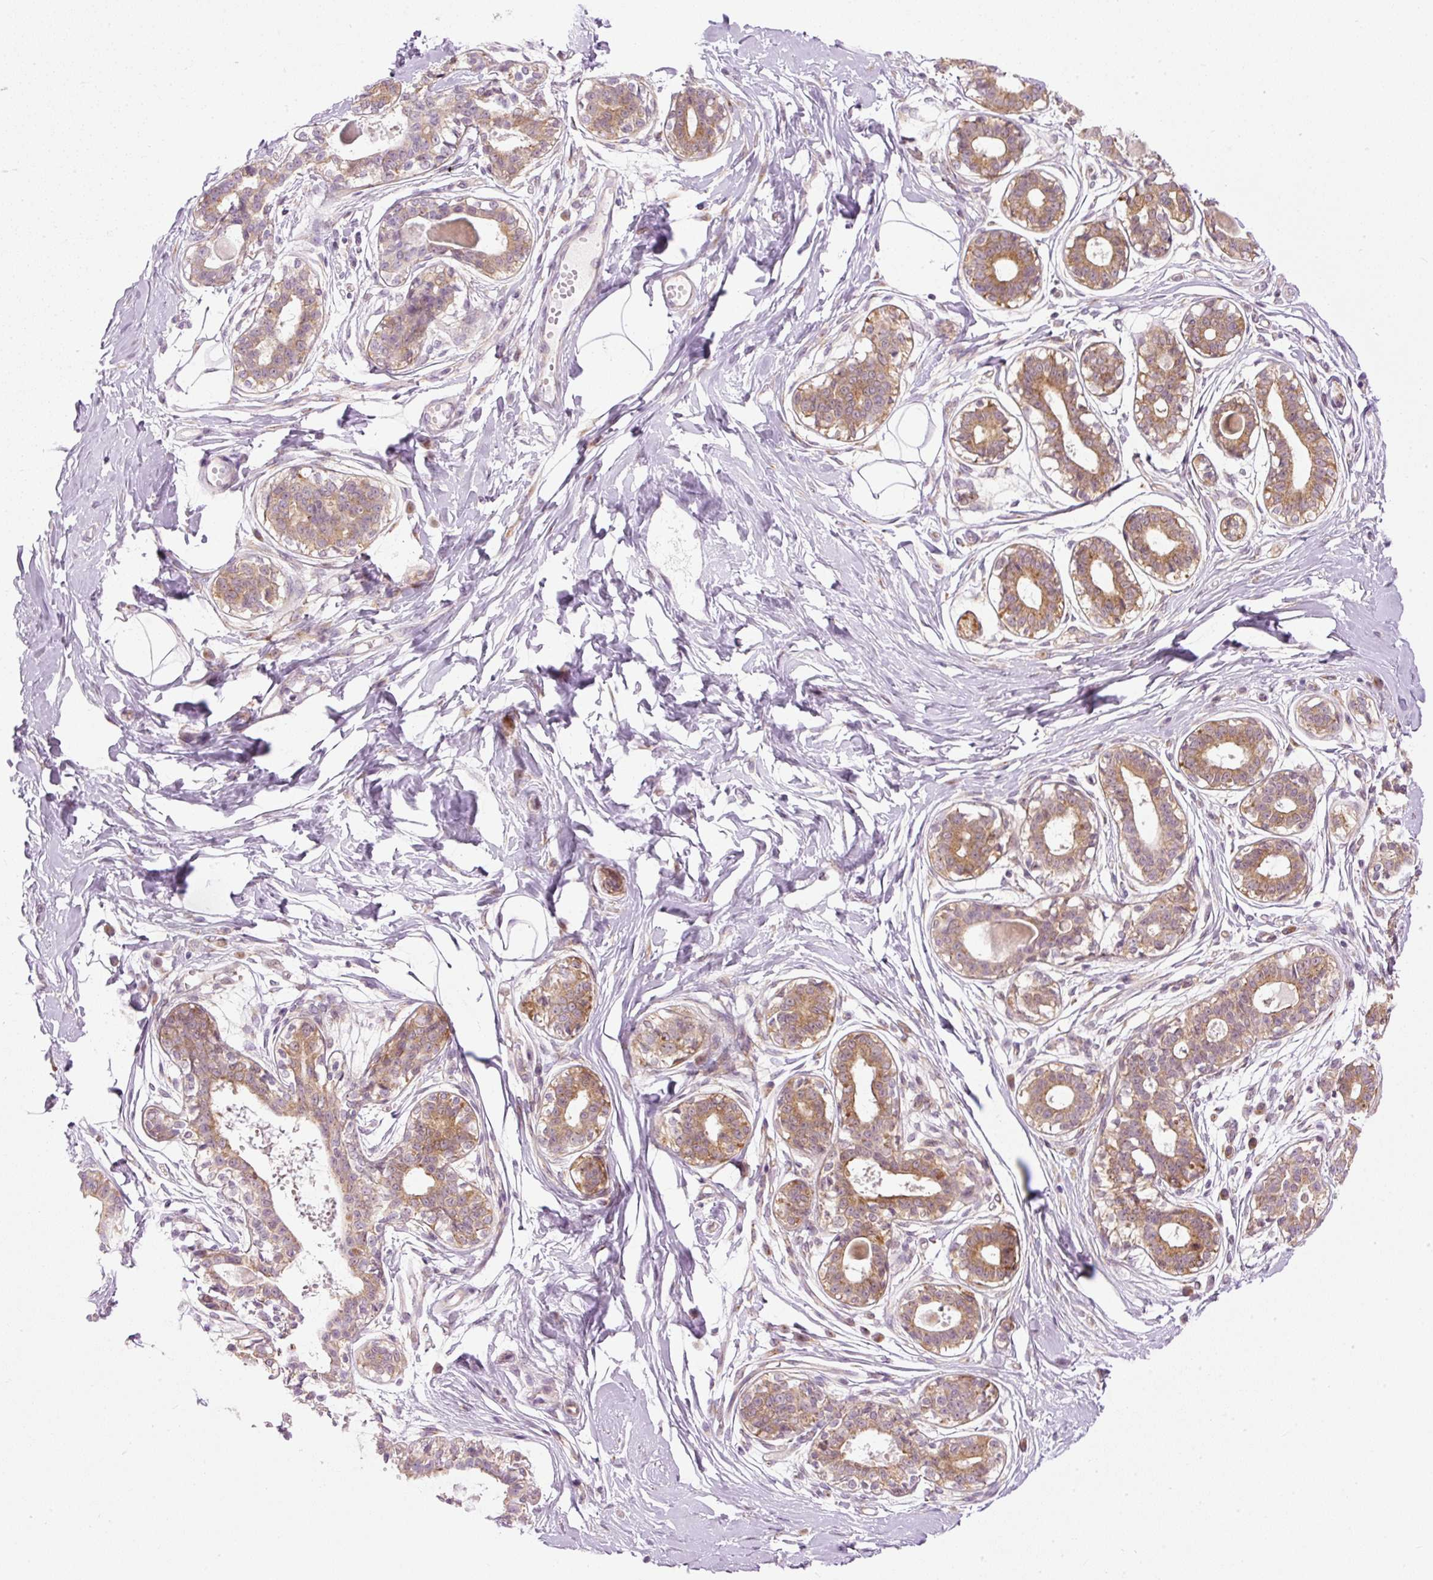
{"staining": {"intensity": "negative", "quantity": "none", "location": "none"}, "tissue": "breast", "cell_type": "Adipocytes", "image_type": "normal", "snomed": [{"axis": "morphology", "description": "Normal tissue, NOS"}, {"axis": "topography", "description": "Breast"}], "caption": "Human breast stained for a protein using immunohistochemistry (IHC) demonstrates no staining in adipocytes.", "gene": "MZT2A", "patient": {"sex": "female", "age": 45}}